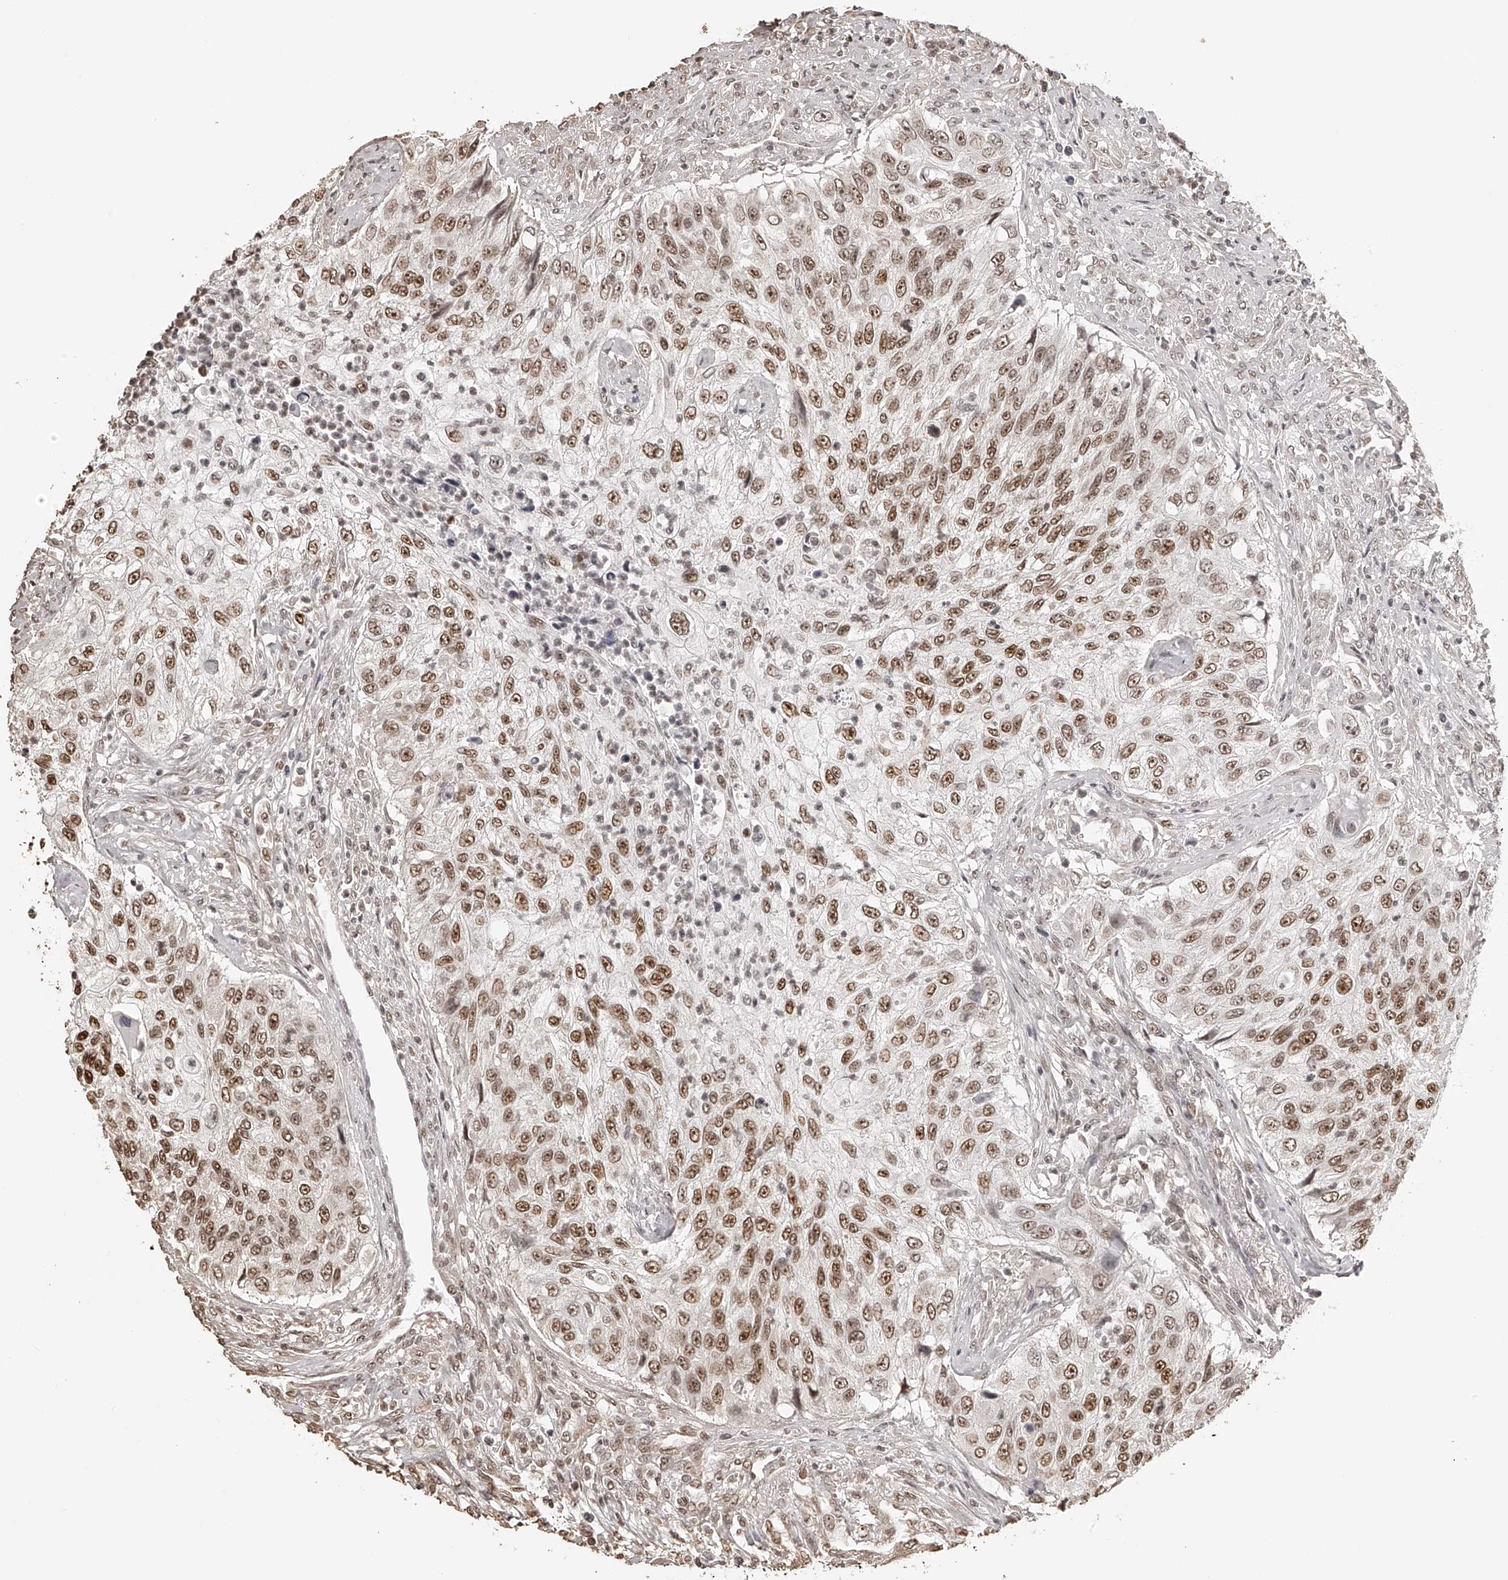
{"staining": {"intensity": "moderate", "quantity": ">75%", "location": "nuclear"}, "tissue": "urothelial cancer", "cell_type": "Tumor cells", "image_type": "cancer", "snomed": [{"axis": "morphology", "description": "Urothelial carcinoma, High grade"}, {"axis": "topography", "description": "Urinary bladder"}], "caption": "High-grade urothelial carcinoma stained for a protein (brown) reveals moderate nuclear positive expression in about >75% of tumor cells.", "gene": "ZNF503", "patient": {"sex": "female", "age": 60}}